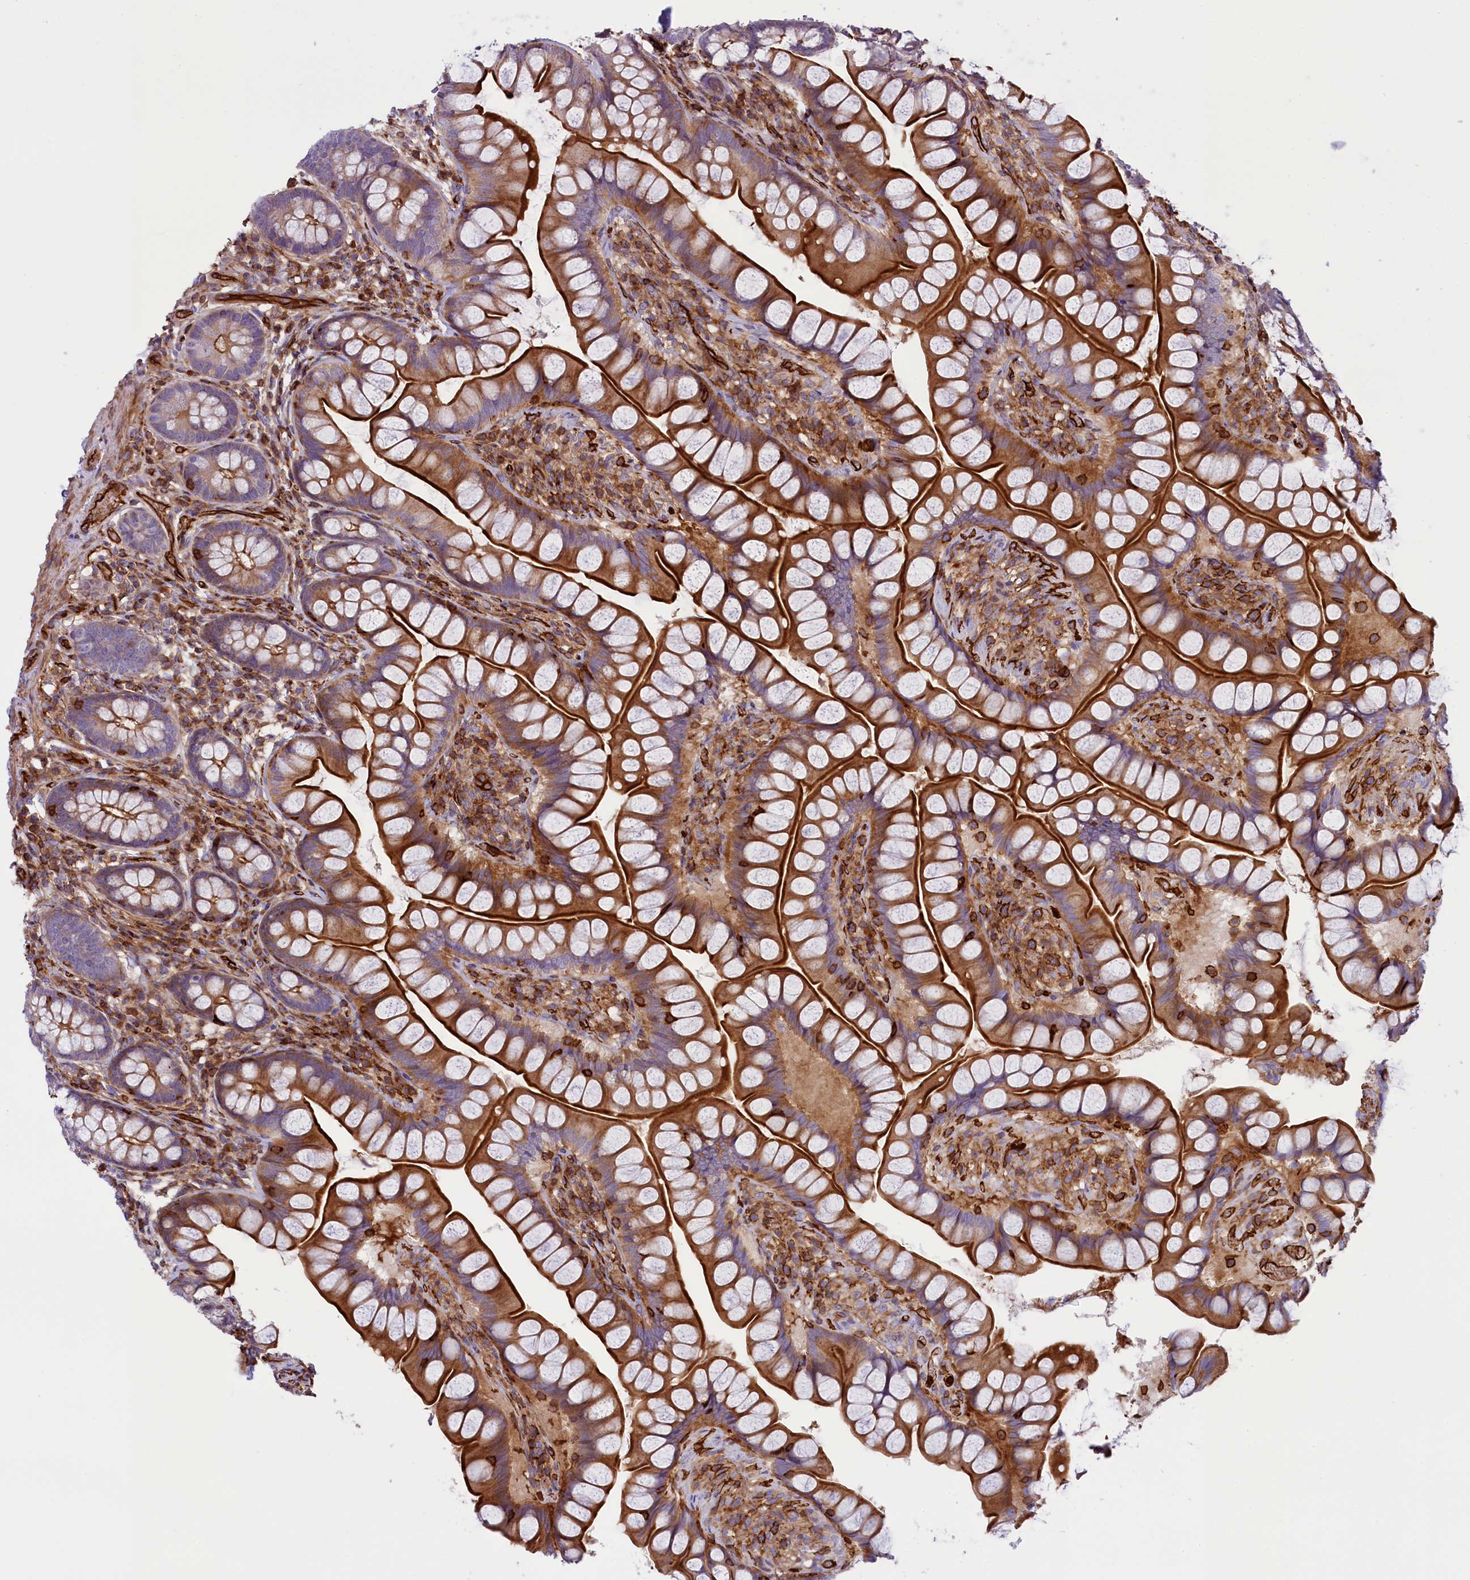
{"staining": {"intensity": "moderate", "quantity": ">75%", "location": "cytoplasmic/membranous"}, "tissue": "small intestine", "cell_type": "Glandular cells", "image_type": "normal", "snomed": [{"axis": "morphology", "description": "Normal tissue, NOS"}, {"axis": "topography", "description": "Small intestine"}], "caption": "Immunohistochemistry histopathology image of normal small intestine: human small intestine stained using immunohistochemistry (IHC) demonstrates medium levels of moderate protein expression localized specifically in the cytoplasmic/membranous of glandular cells, appearing as a cytoplasmic/membranous brown color.", "gene": "CD99L2", "patient": {"sex": "male", "age": 70}}